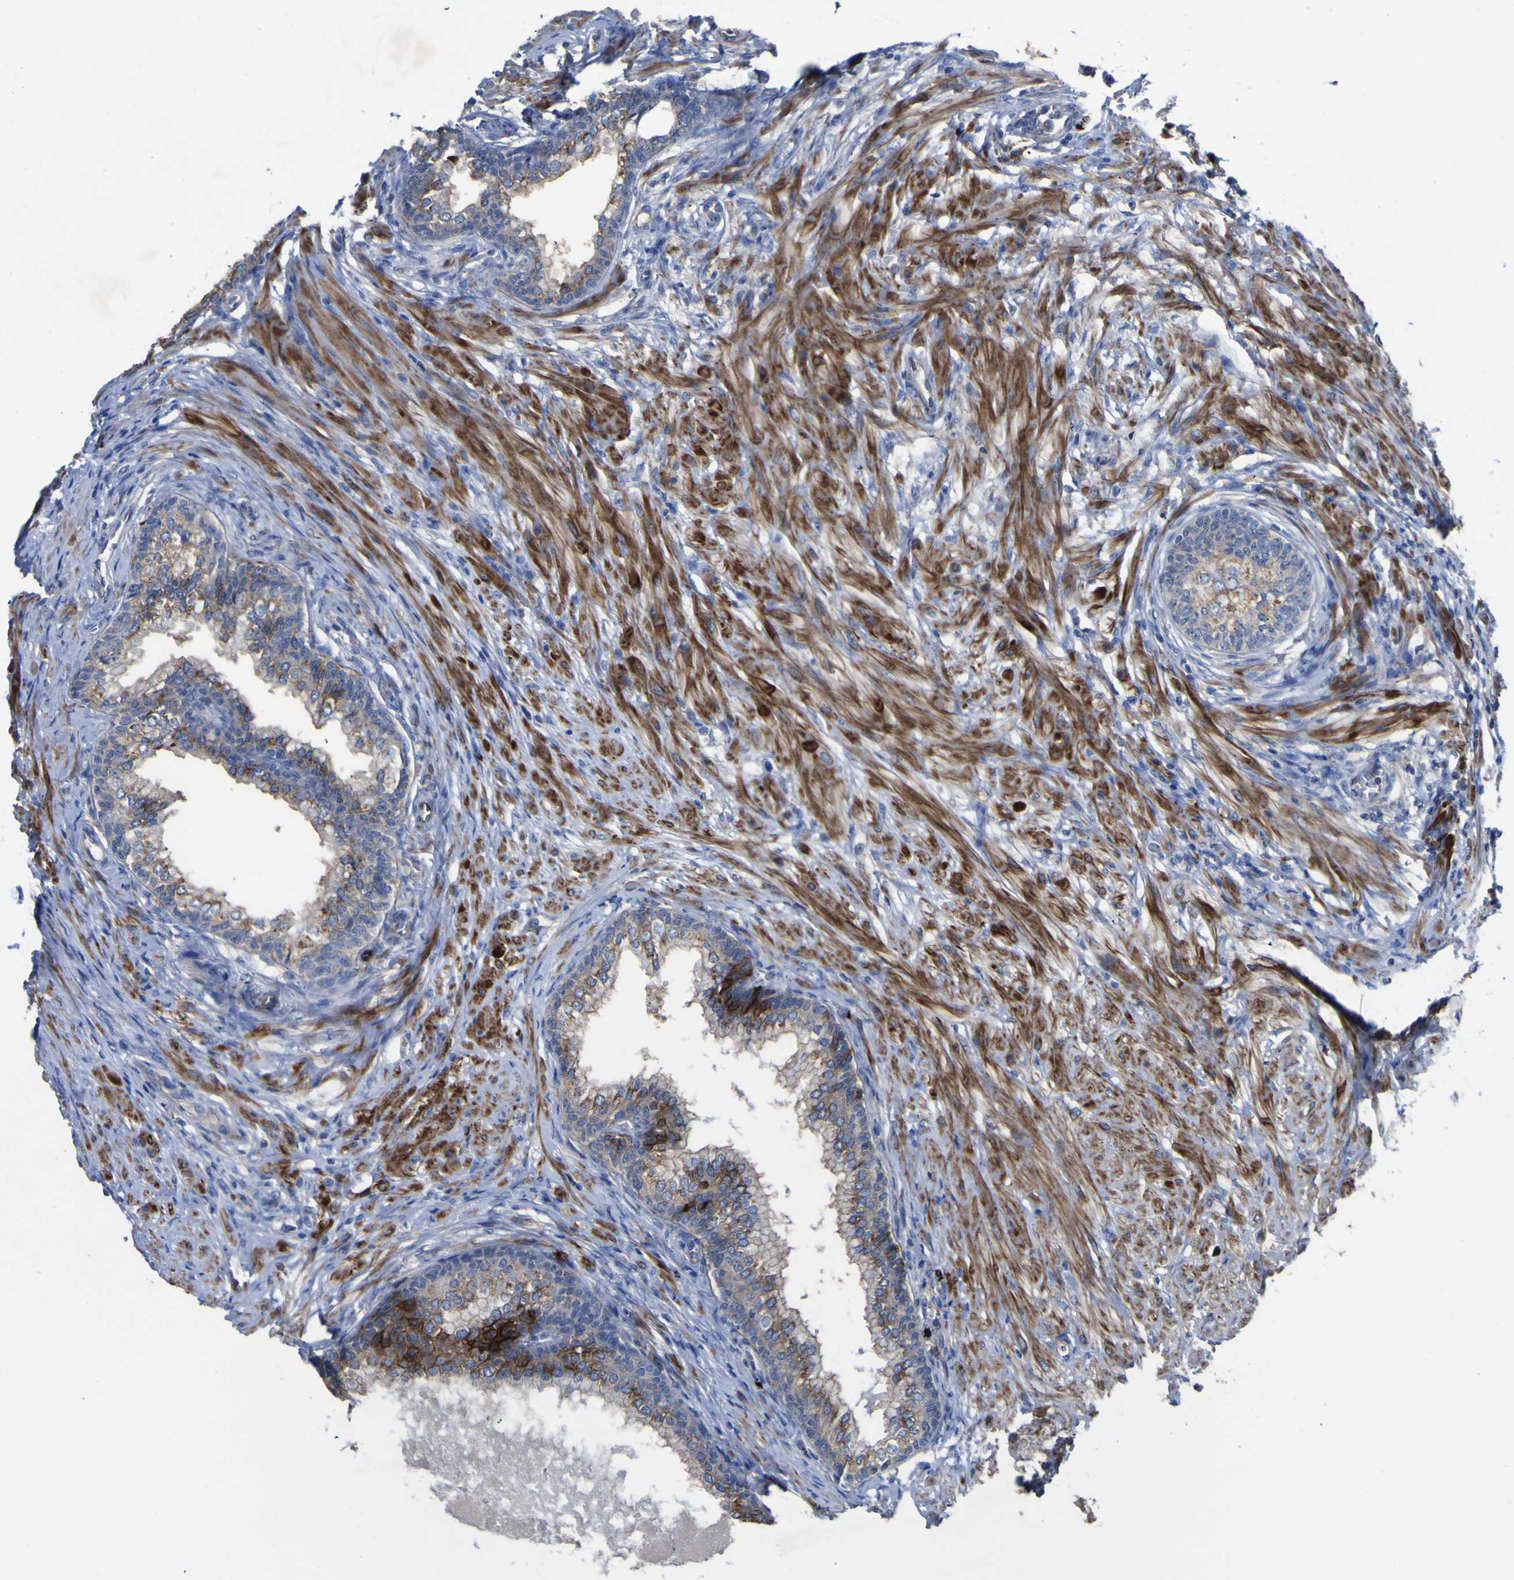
{"staining": {"intensity": "strong", "quantity": "25%-75%", "location": "cytoplasmic/membranous"}, "tissue": "prostate", "cell_type": "Glandular cells", "image_type": "normal", "snomed": [{"axis": "morphology", "description": "Normal tissue, NOS"}, {"axis": "morphology", "description": "Urothelial carcinoma, Low grade"}, {"axis": "topography", "description": "Urinary bladder"}, {"axis": "topography", "description": "Prostate"}], "caption": "Immunohistochemistry (IHC) photomicrograph of benign prostate: human prostate stained using immunohistochemistry (IHC) exhibits high levels of strong protein expression localized specifically in the cytoplasmic/membranous of glandular cells, appearing as a cytoplasmic/membranous brown color.", "gene": "AGO4", "patient": {"sex": "male", "age": 60}}